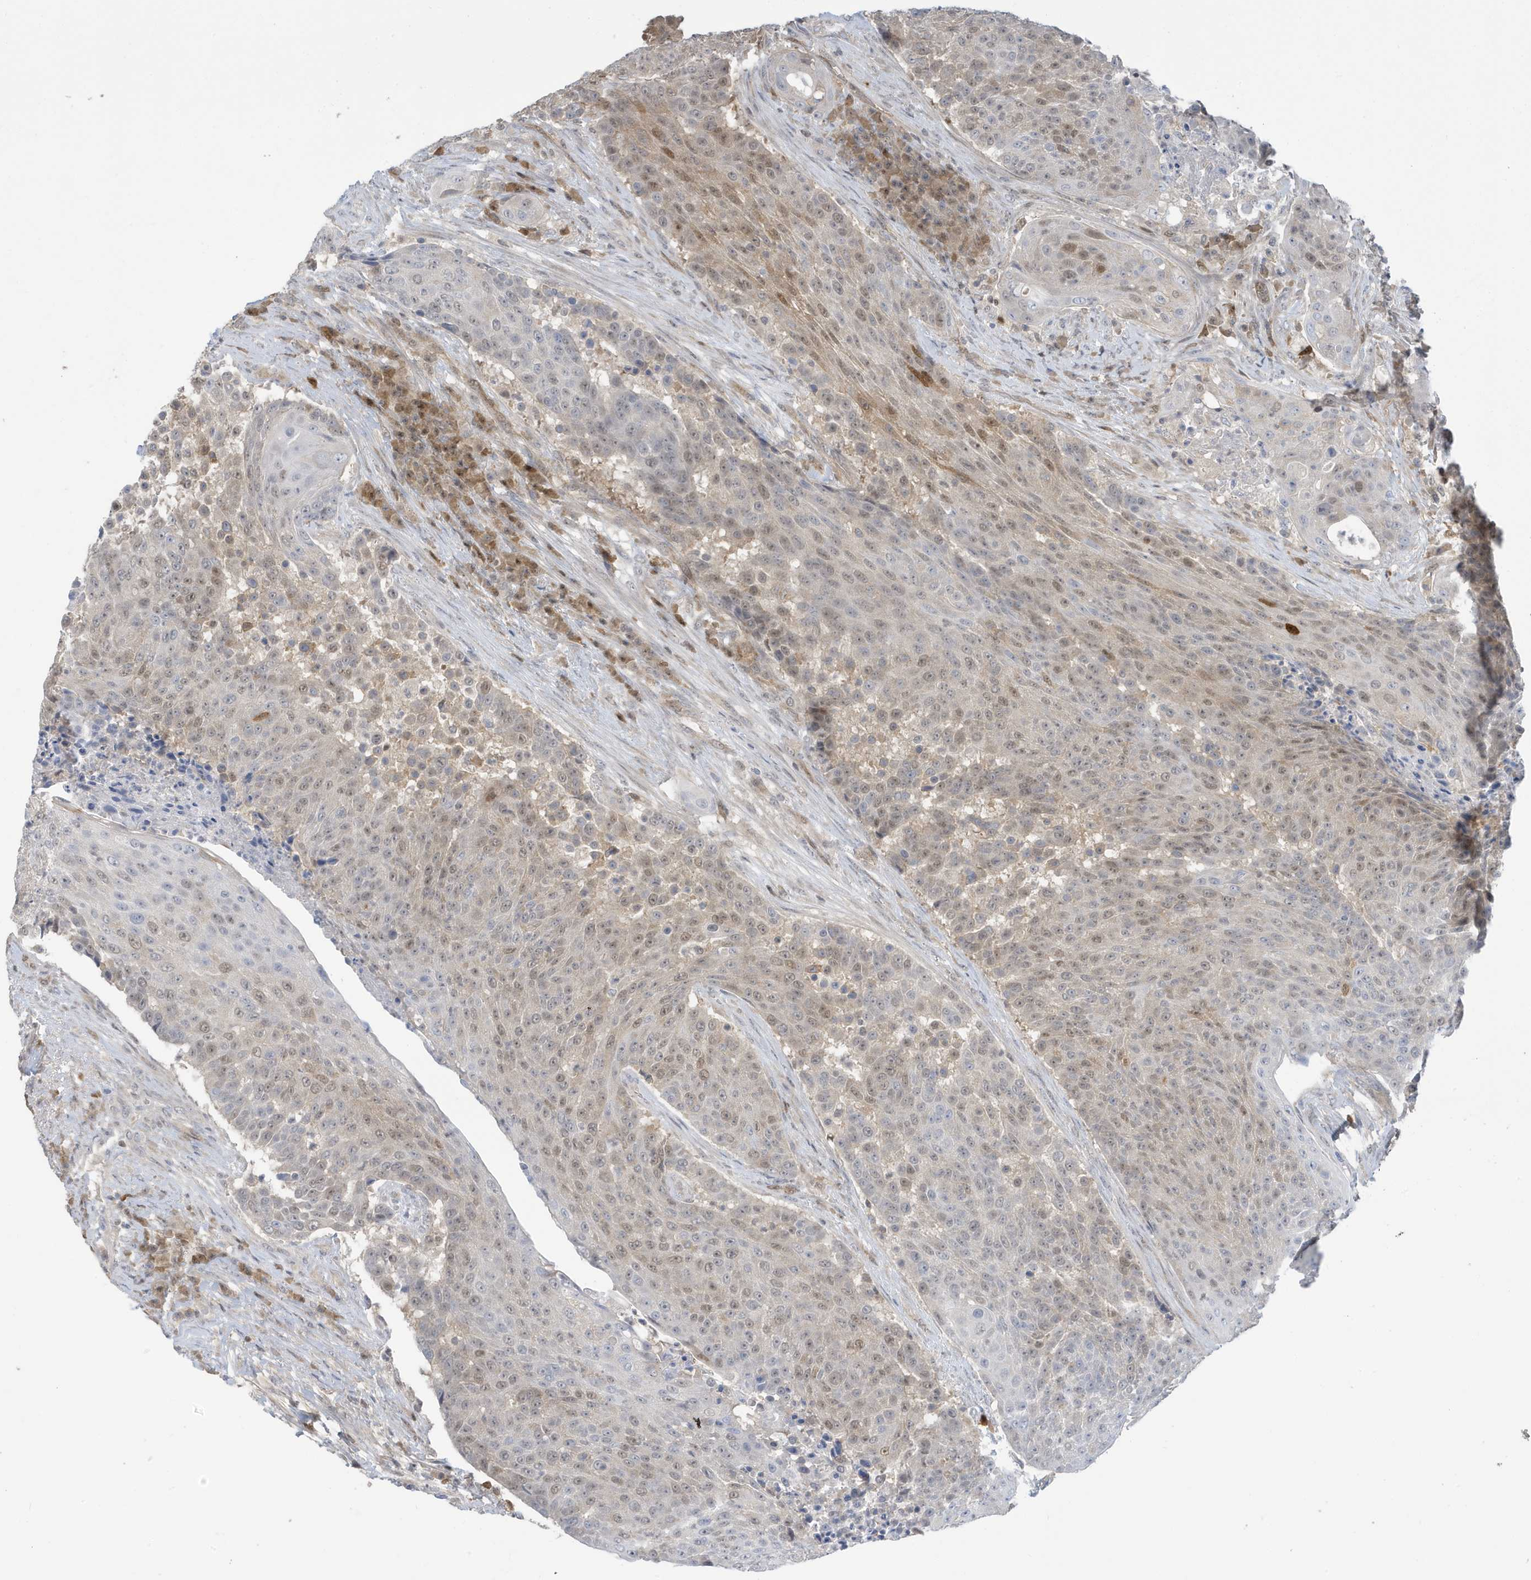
{"staining": {"intensity": "weak", "quantity": "25%-75%", "location": "nuclear"}, "tissue": "urothelial cancer", "cell_type": "Tumor cells", "image_type": "cancer", "snomed": [{"axis": "morphology", "description": "Urothelial carcinoma, High grade"}, {"axis": "topography", "description": "Urinary bladder"}], "caption": "Brown immunohistochemical staining in urothelial carcinoma (high-grade) displays weak nuclear staining in about 25%-75% of tumor cells.", "gene": "NCOA7", "patient": {"sex": "female", "age": 63}}